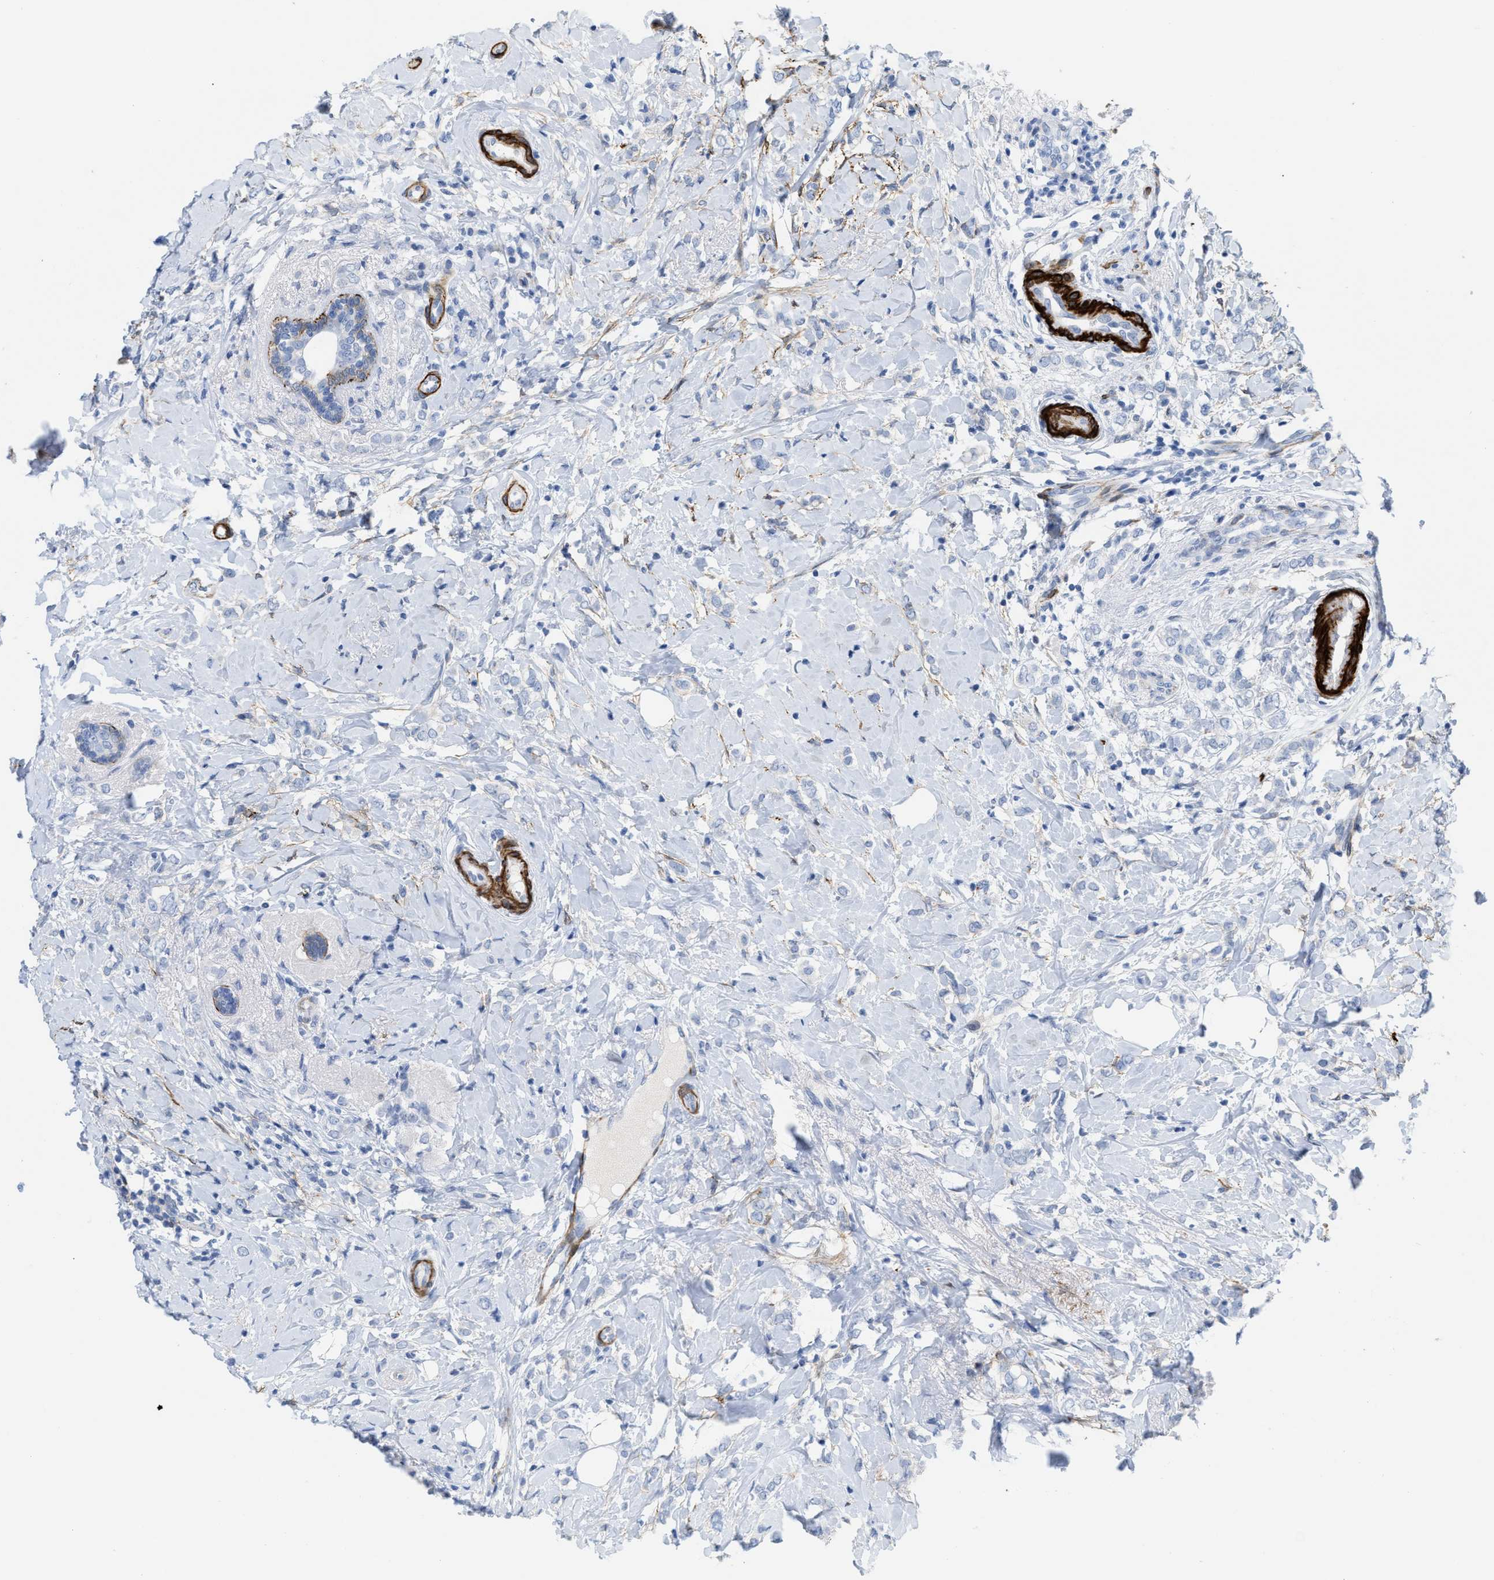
{"staining": {"intensity": "negative", "quantity": "none", "location": "none"}, "tissue": "breast cancer", "cell_type": "Tumor cells", "image_type": "cancer", "snomed": [{"axis": "morphology", "description": "Normal tissue, NOS"}, {"axis": "morphology", "description": "Lobular carcinoma"}, {"axis": "topography", "description": "Breast"}], "caption": "Photomicrograph shows no significant protein staining in tumor cells of breast cancer (lobular carcinoma).", "gene": "TAGLN", "patient": {"sex": "female", "age": 47}}